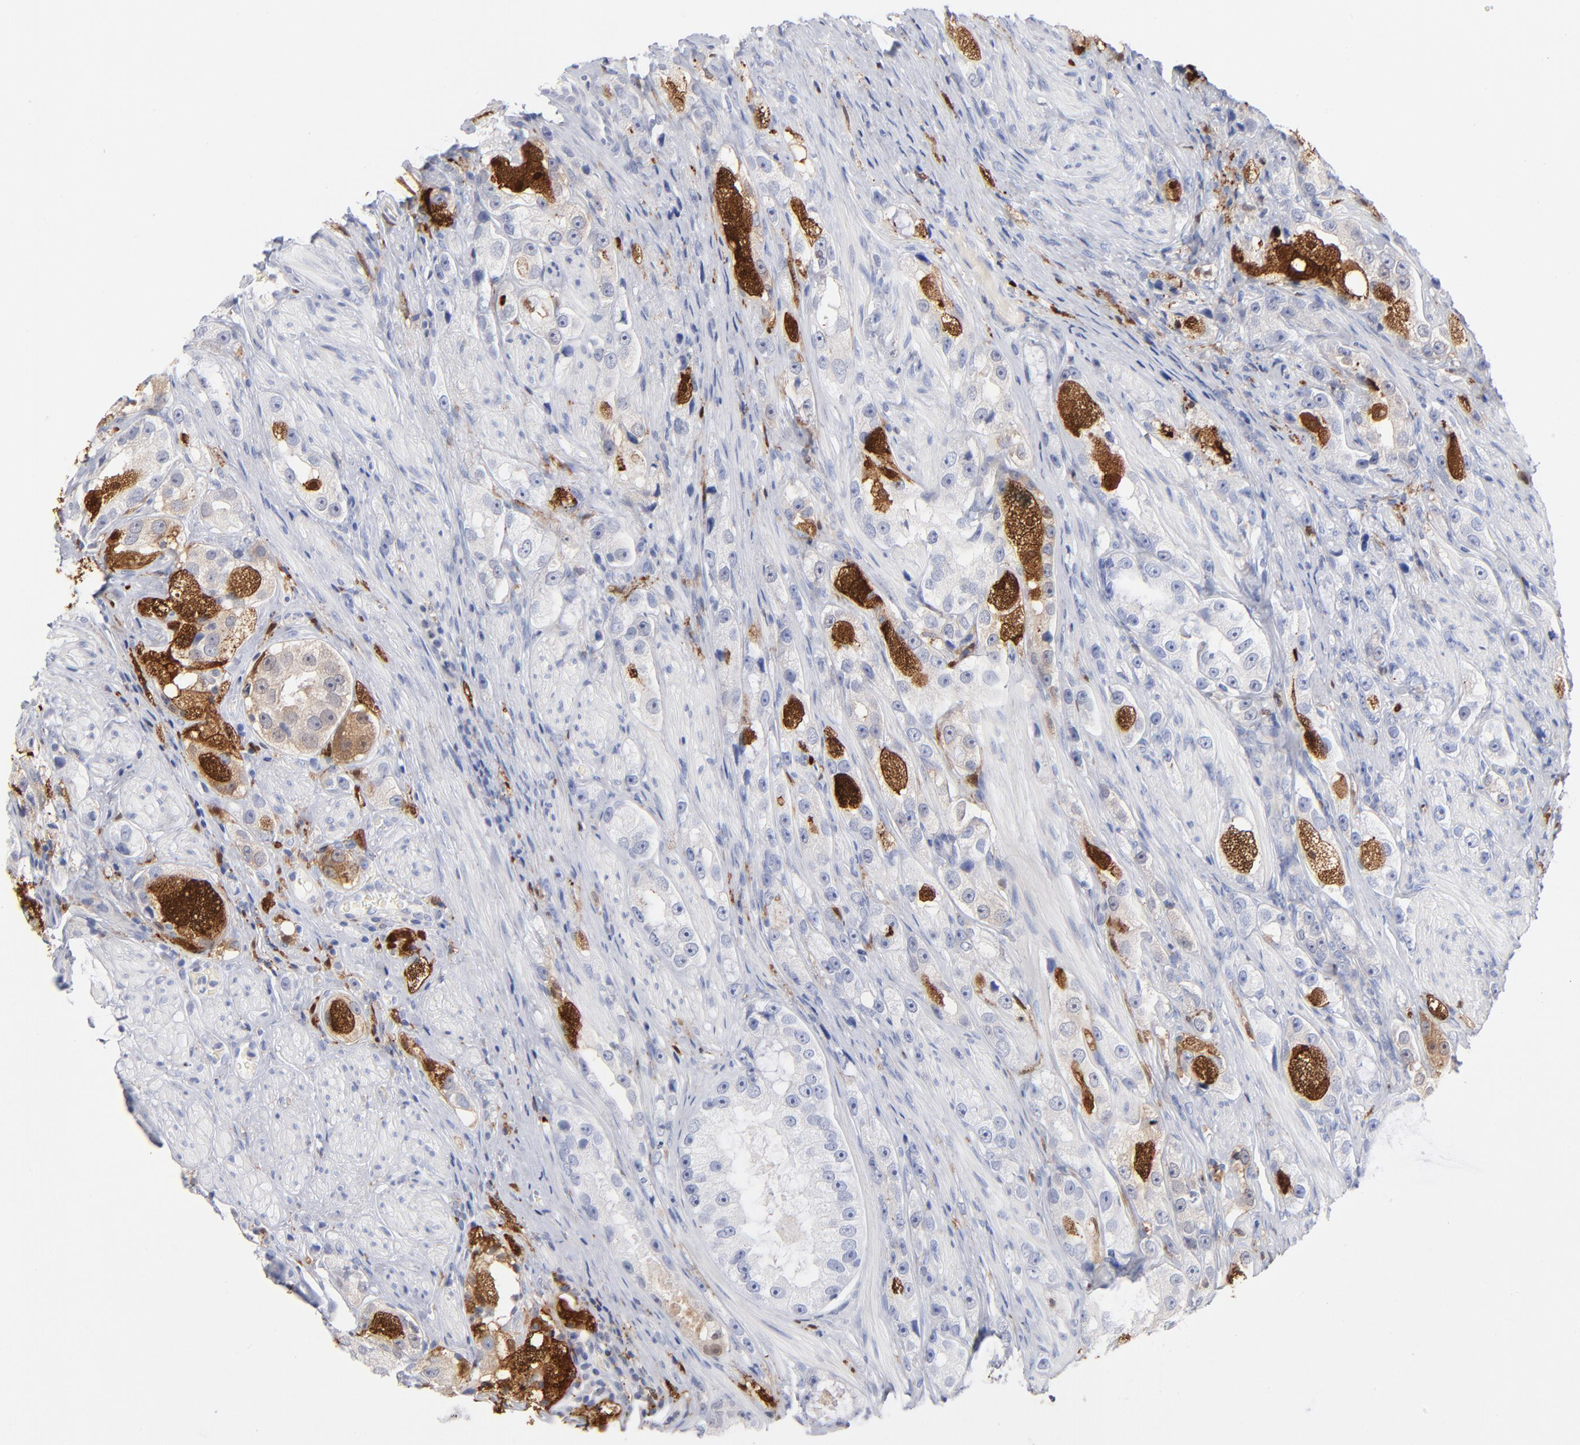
{"staining": {"intensity": "negative", "quantity": "none", "location": "none"}, "tissue": "prostate cancer", "cell_type": "Tumor cells", "image_type": "cancer", "snomed": [{"axis": "morphology", "description": "Adenocarcinoma, High grade"}, {"axis": "topography", "description": "Prostate"}], "caption": "Micrograph shows no protein positivity in tumor cells of prostate cancer tissue. (DAB (3,3'-diaminobenzidine) immunohistochemistry with hematoxylin counter stain).", "gene": "IFIT2", "patient": {"sex": "male", "age": 63}}